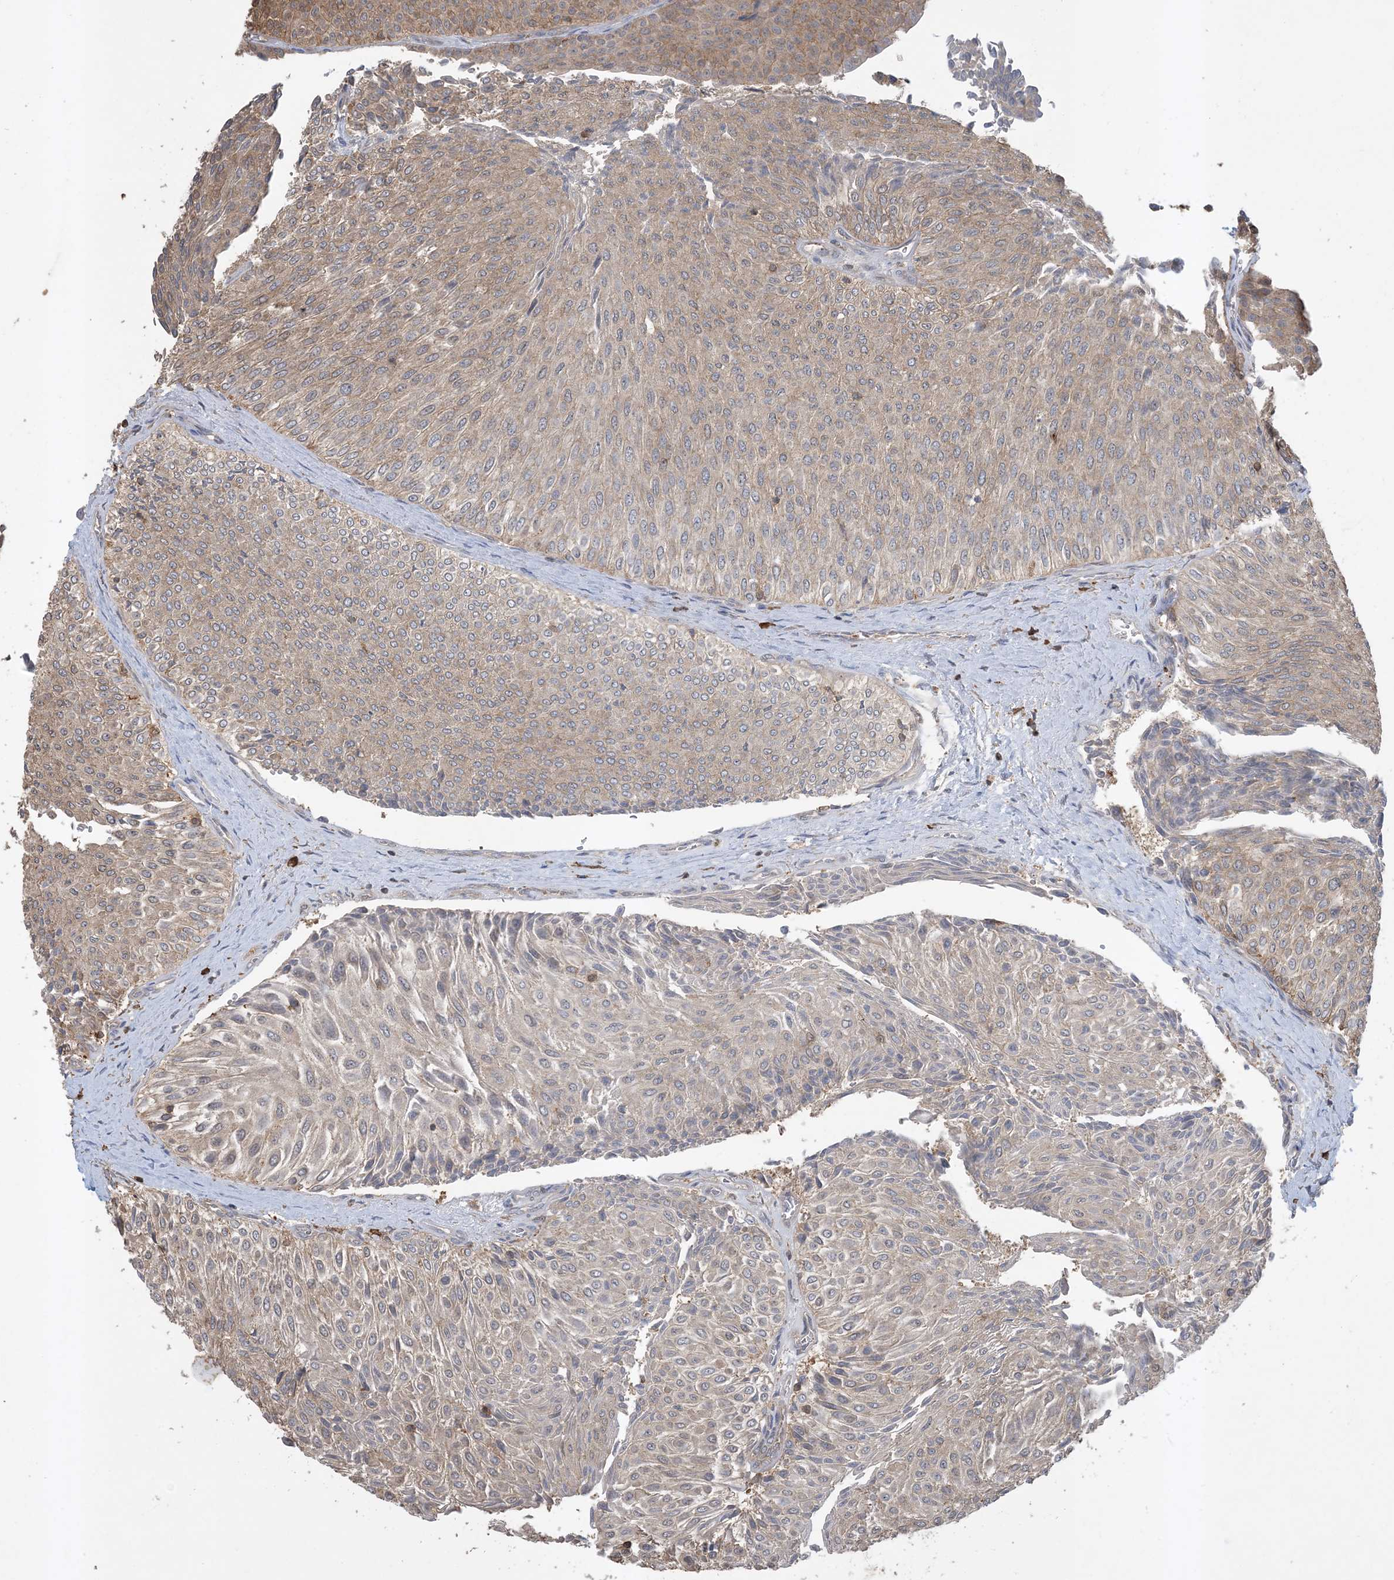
{"staining": {"intensity": "weak", "quantity": "25%-75%", "location": "cytoplasmic/membranous"}, "tissue": "urothelial cancer", "cell_type": "Tumor cells", "image_type": "cancer", "snomed": [{"axis": "morphology", "description": "Urothelial carcinoma, Low grade"}, {"axis": "topography", "description": "Urinary bladder"}], "caption": "DAB (3,3'-diaminobenzidine) immunohistochemical staining of low-grade urothelial carcinoma reveals weak cytoplasmic/membranous protein staining in about 25%-75% of tumor cells.", "gene": "TMSB4X", "patient": {"sex": "male", "age": 78}}